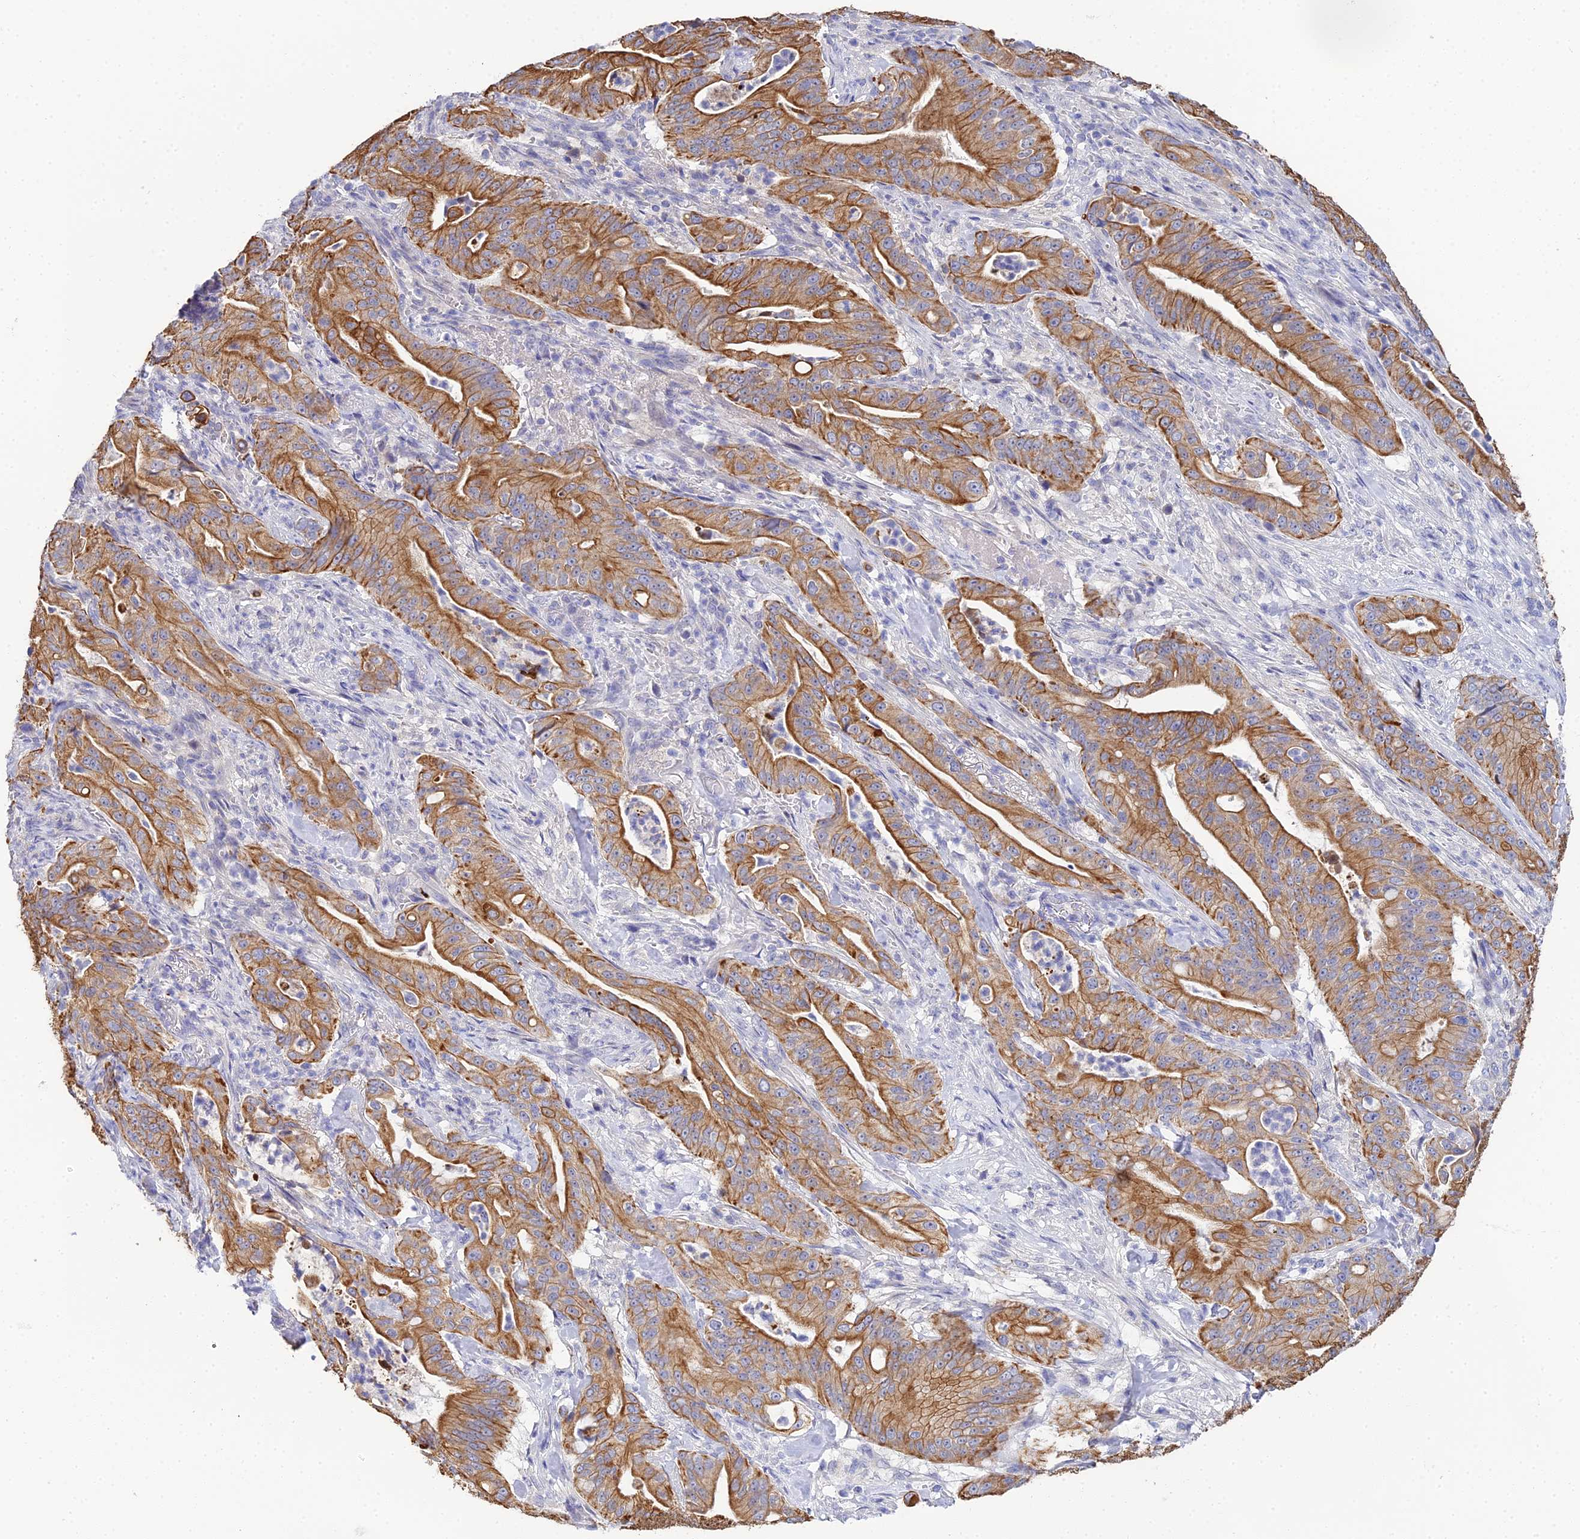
{"staining": {"intensity": "strong", "quantity": ">75%", "location": "cytoplasmic/membranous"}, "tissue": "pancreatic cancer", "cell_type": "Tumor cells", "image_type": "cancer", "snomed": [{"axis": "morphology", "description": "Adenocarcinoma, NOS"}, {"axis": "topography", "description": "Pancreas"}], "caption": "This is an image of IHC staining of pancreatic cancer, which shows strong expression in the cytoplasmic/membranous of tumor cells.", "gene": "ZXDA", "patient": {"sex": "male", "age": 71}}